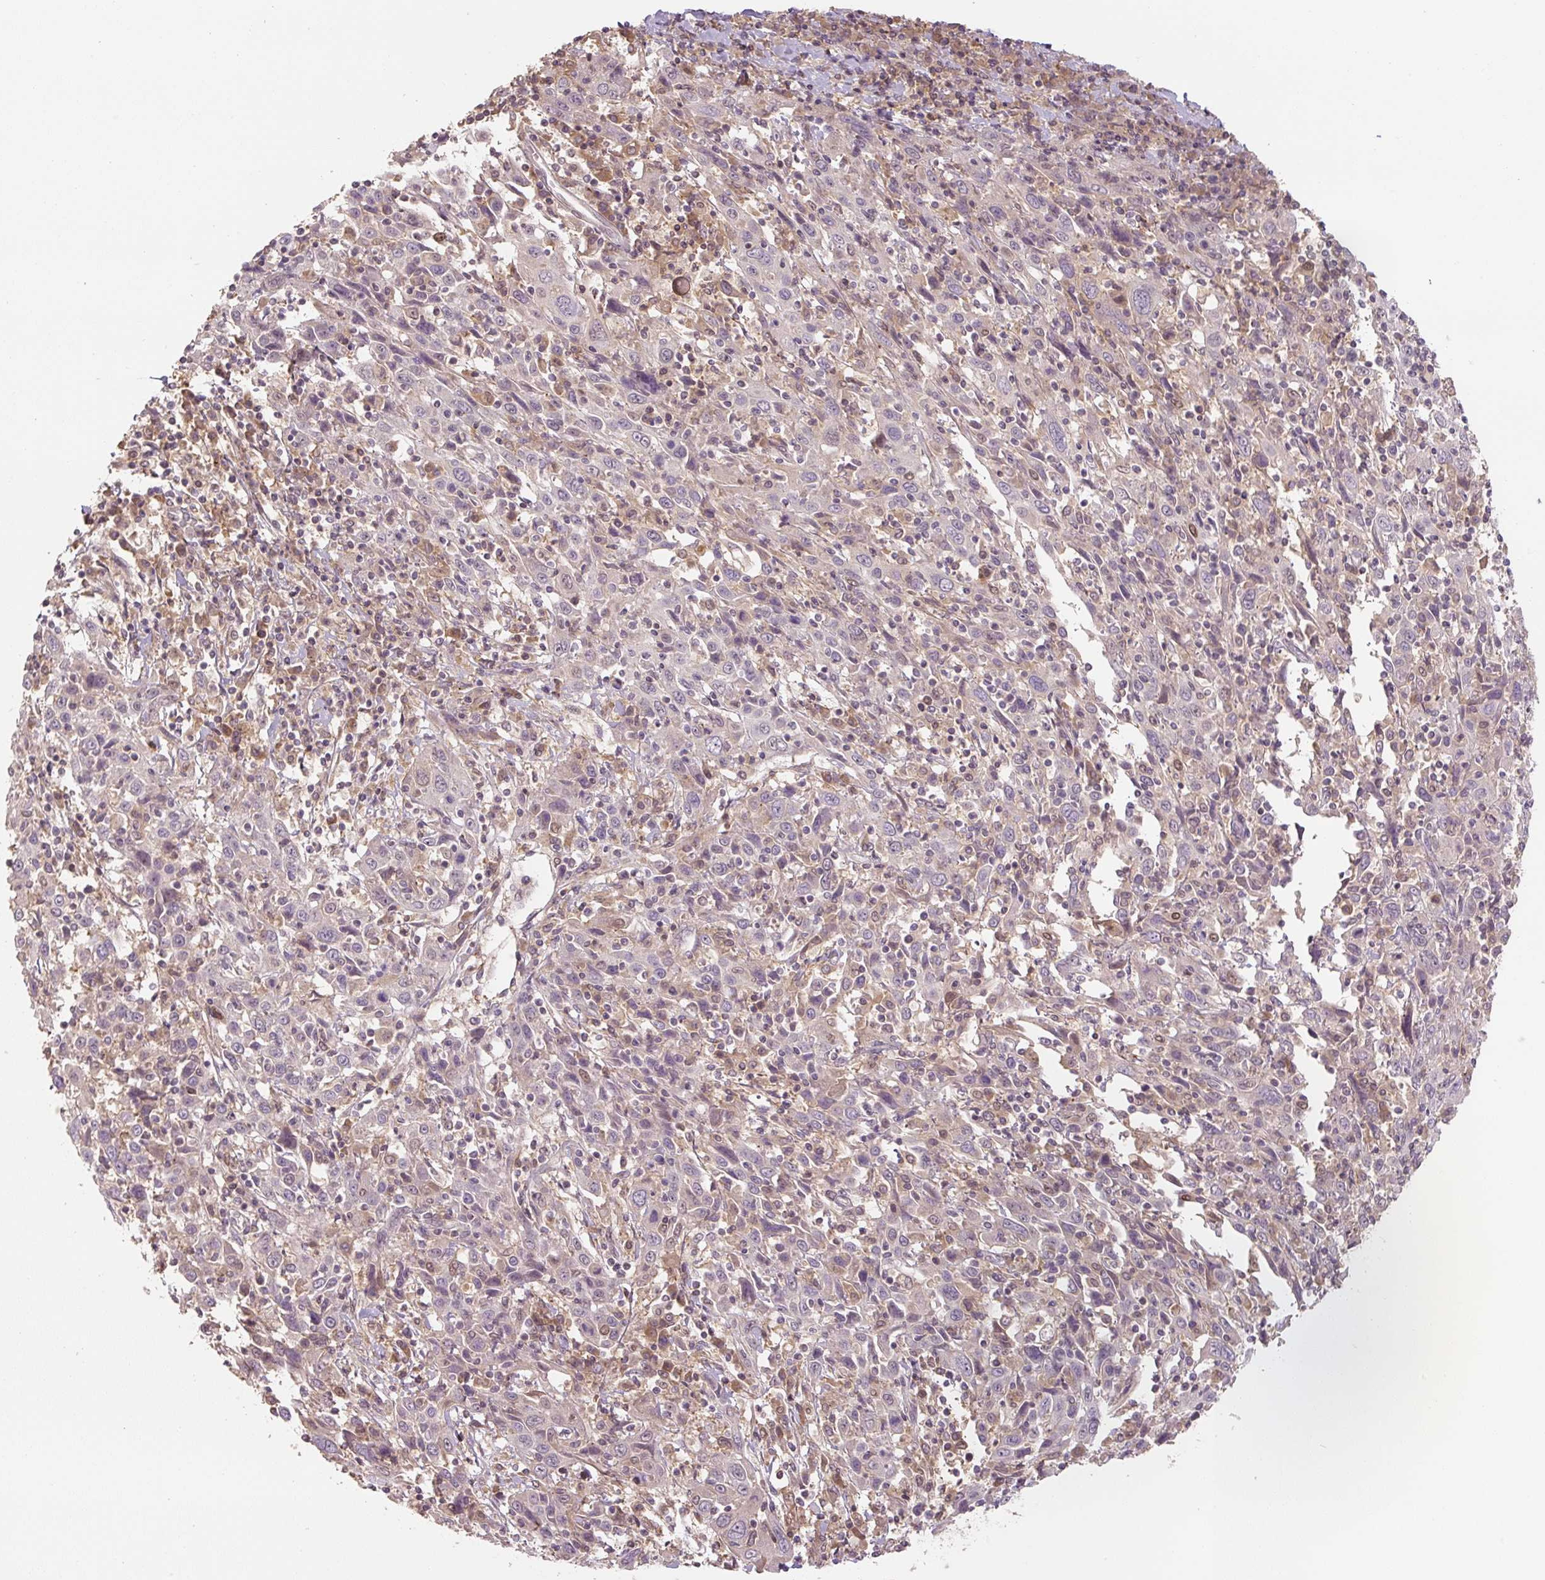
{"staining": {"intensity": "negative", "quantity": "none", "location": "none"}, "tissue": "cervical cancer", "cell_type": "Tumor cells", "image_type": "cancer", "snomed": [{"axis": "morphology", "description": "Squamous cell carcinoma, NOS"}, {"axis": "topography", "description": "Cervix"}], "caption": "High power microscopy histopathology image of an immunohistochemistry (IHC) image of cervical cancer, revealing no significant positivity in tumor cells.", "gene": "C2orf73", "patient": {"sex": "female", "age": 46}}